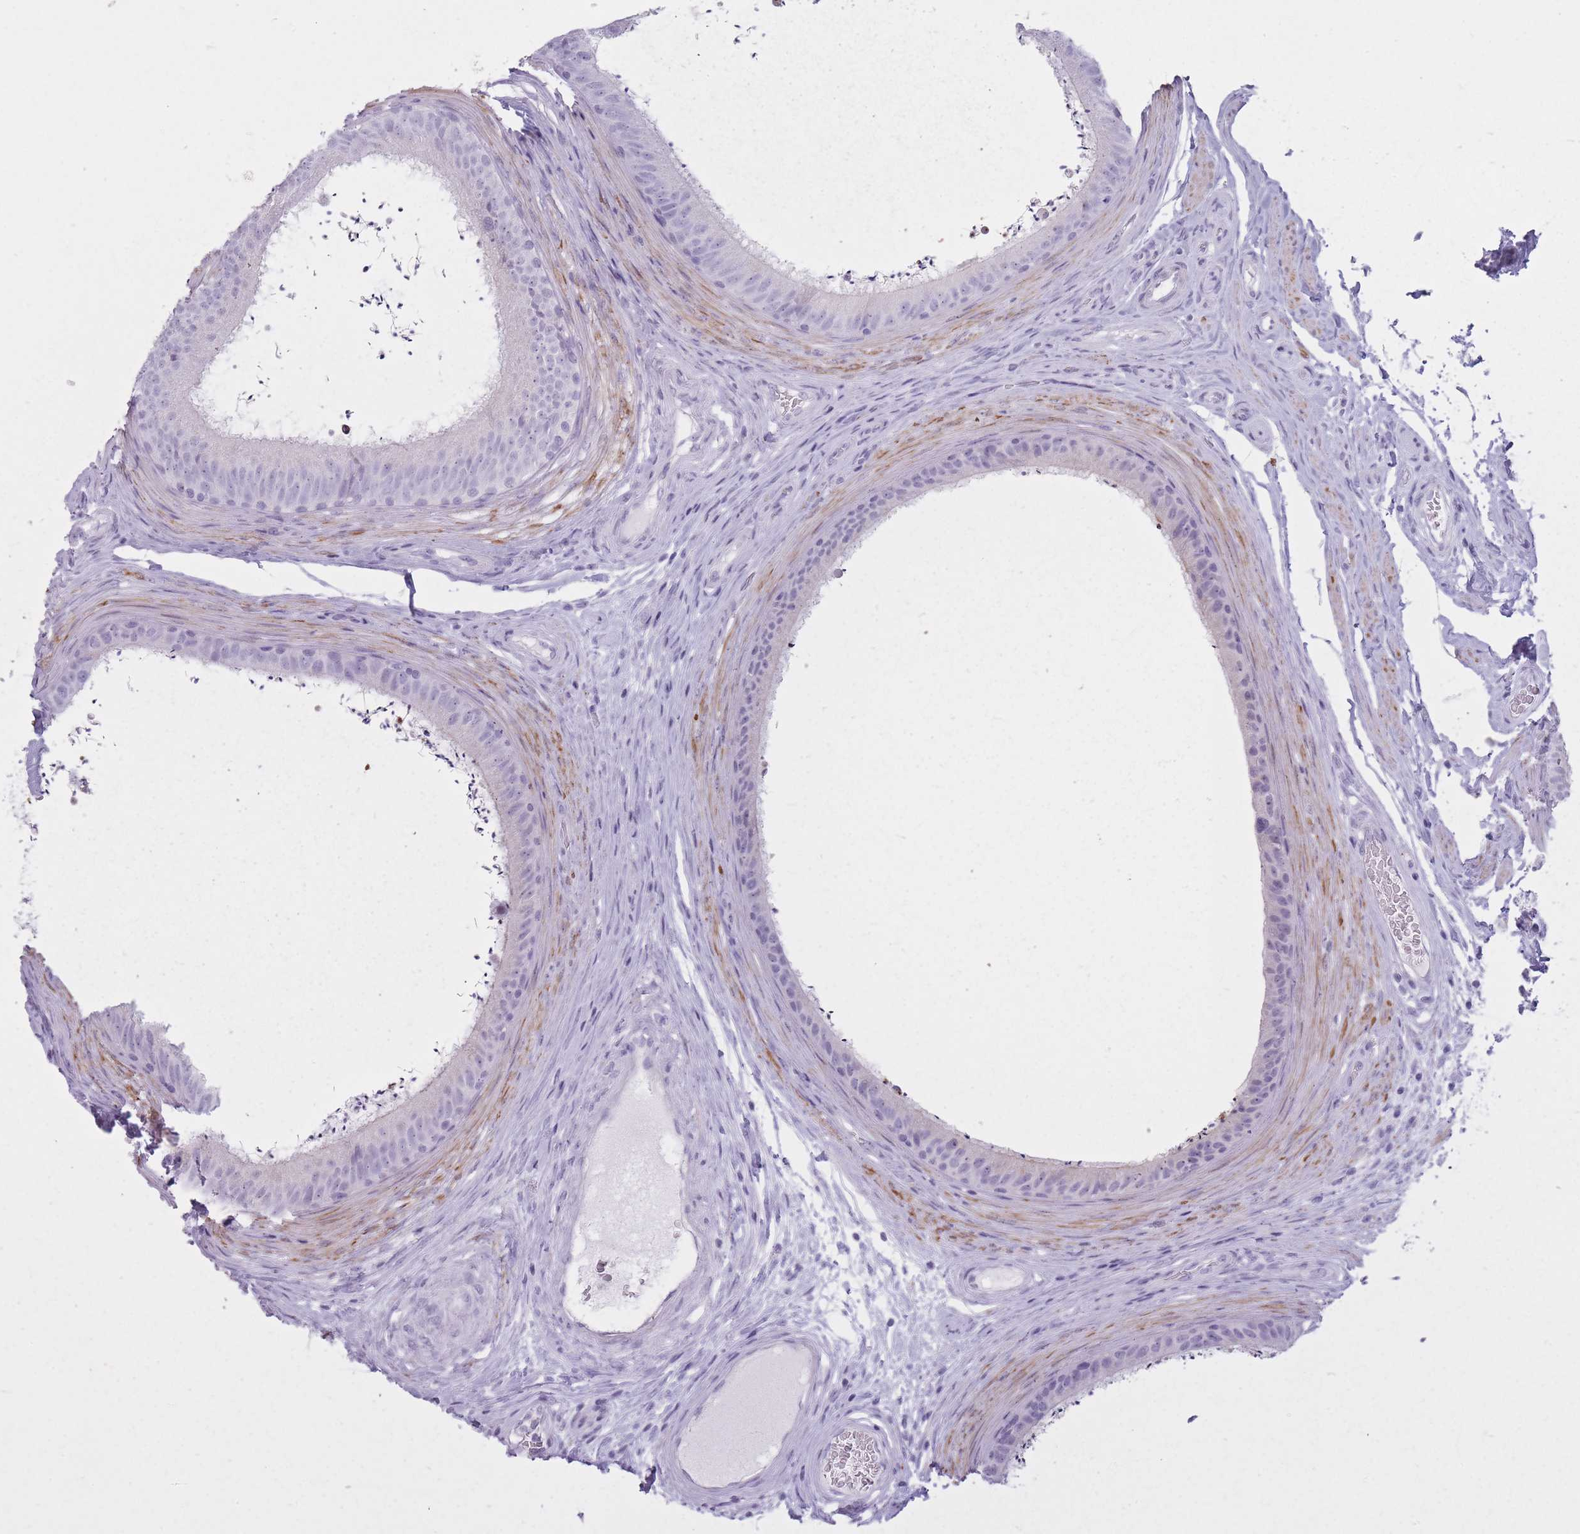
{"staining": {"intensity": "moderate", "quantity": "<25%", "location": "cytoplasmic/membranous"}, "tissue": "epididymis", "cell_type": "Glandular cells", "image_type": "normal", "snomed": [{"axis": "morphology", "description": "Normal tissue, NOS"}, {"axis": "topography", "description": "Testis"}, {"axis": "topography", "description": "Epididymis"}], "caption": "Immunohistochemistry (IHC) (DAB) staining of normal human epididymis demonstrates moderate cytoplasmic/membranous protein positivity in about <25% of glandular cells. Immunohistochemistry (IHC) stains the protein in brown and the nuclei are stained blue.", "gene": "GOLGA6A", "patient": {"sex": "male", "age": 41}}